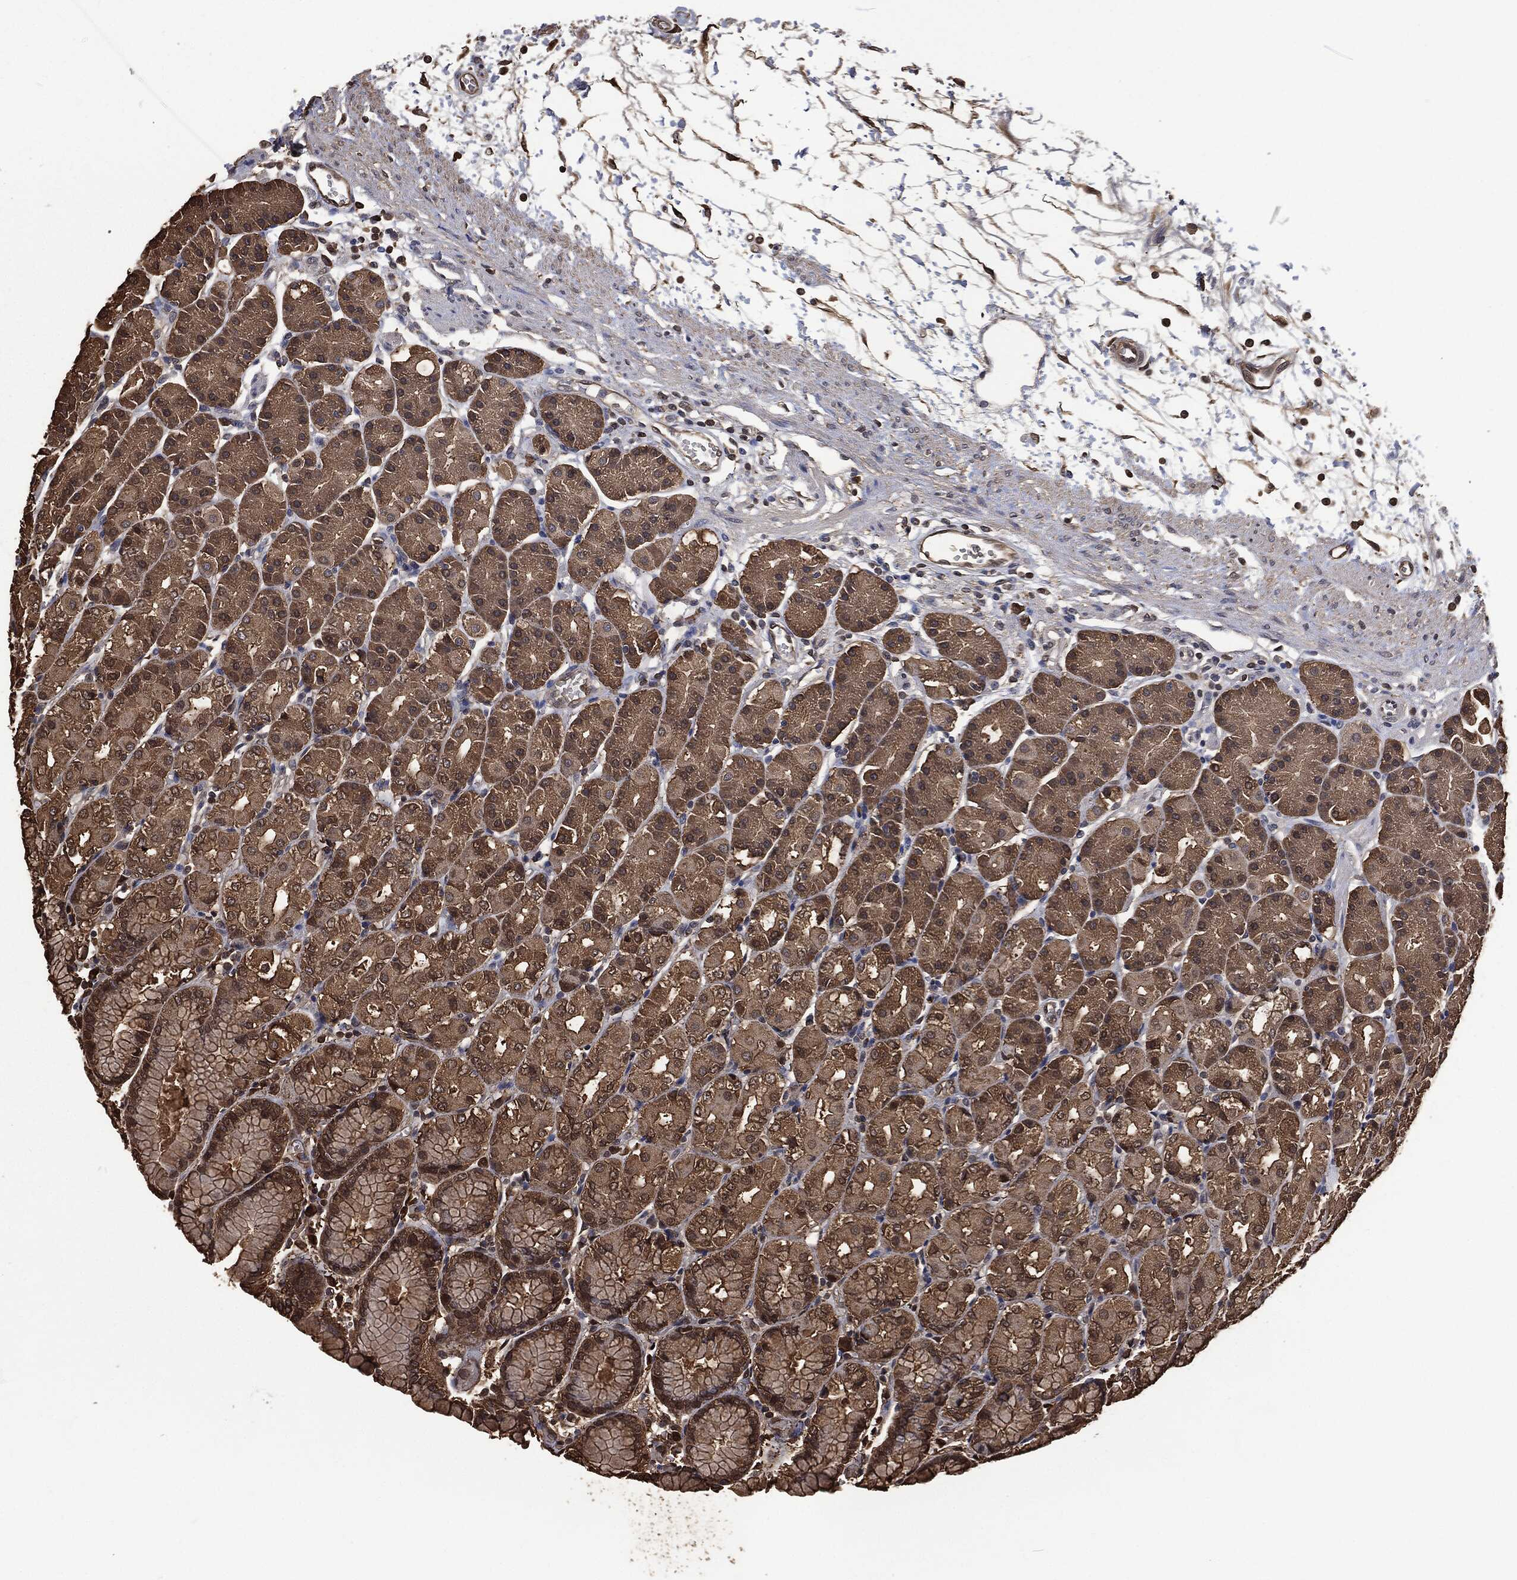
{"staining": {"intensity": "moderate", "quantity": ">75%", "location": "cytoplasmic/membranous"}, "tissue": "stomach", "cell_type": "Glandular cells", "image_type": "normal", "snomed": [{"axis": "morphology", "description": "Normal tissue, NOS"}, {"axis": "morphology", "description": "Adenocarcinoma, NOS"}, {"axis": "topography", "description": "Stomach"}], "caption": "Protein expression analysis of normal human stomach reveals moderate cytoplasmic/membranous positivity in about >75% of glandular cells.", "gene": "PRDX4", "patient": {"sex": "female", "age": 81}}